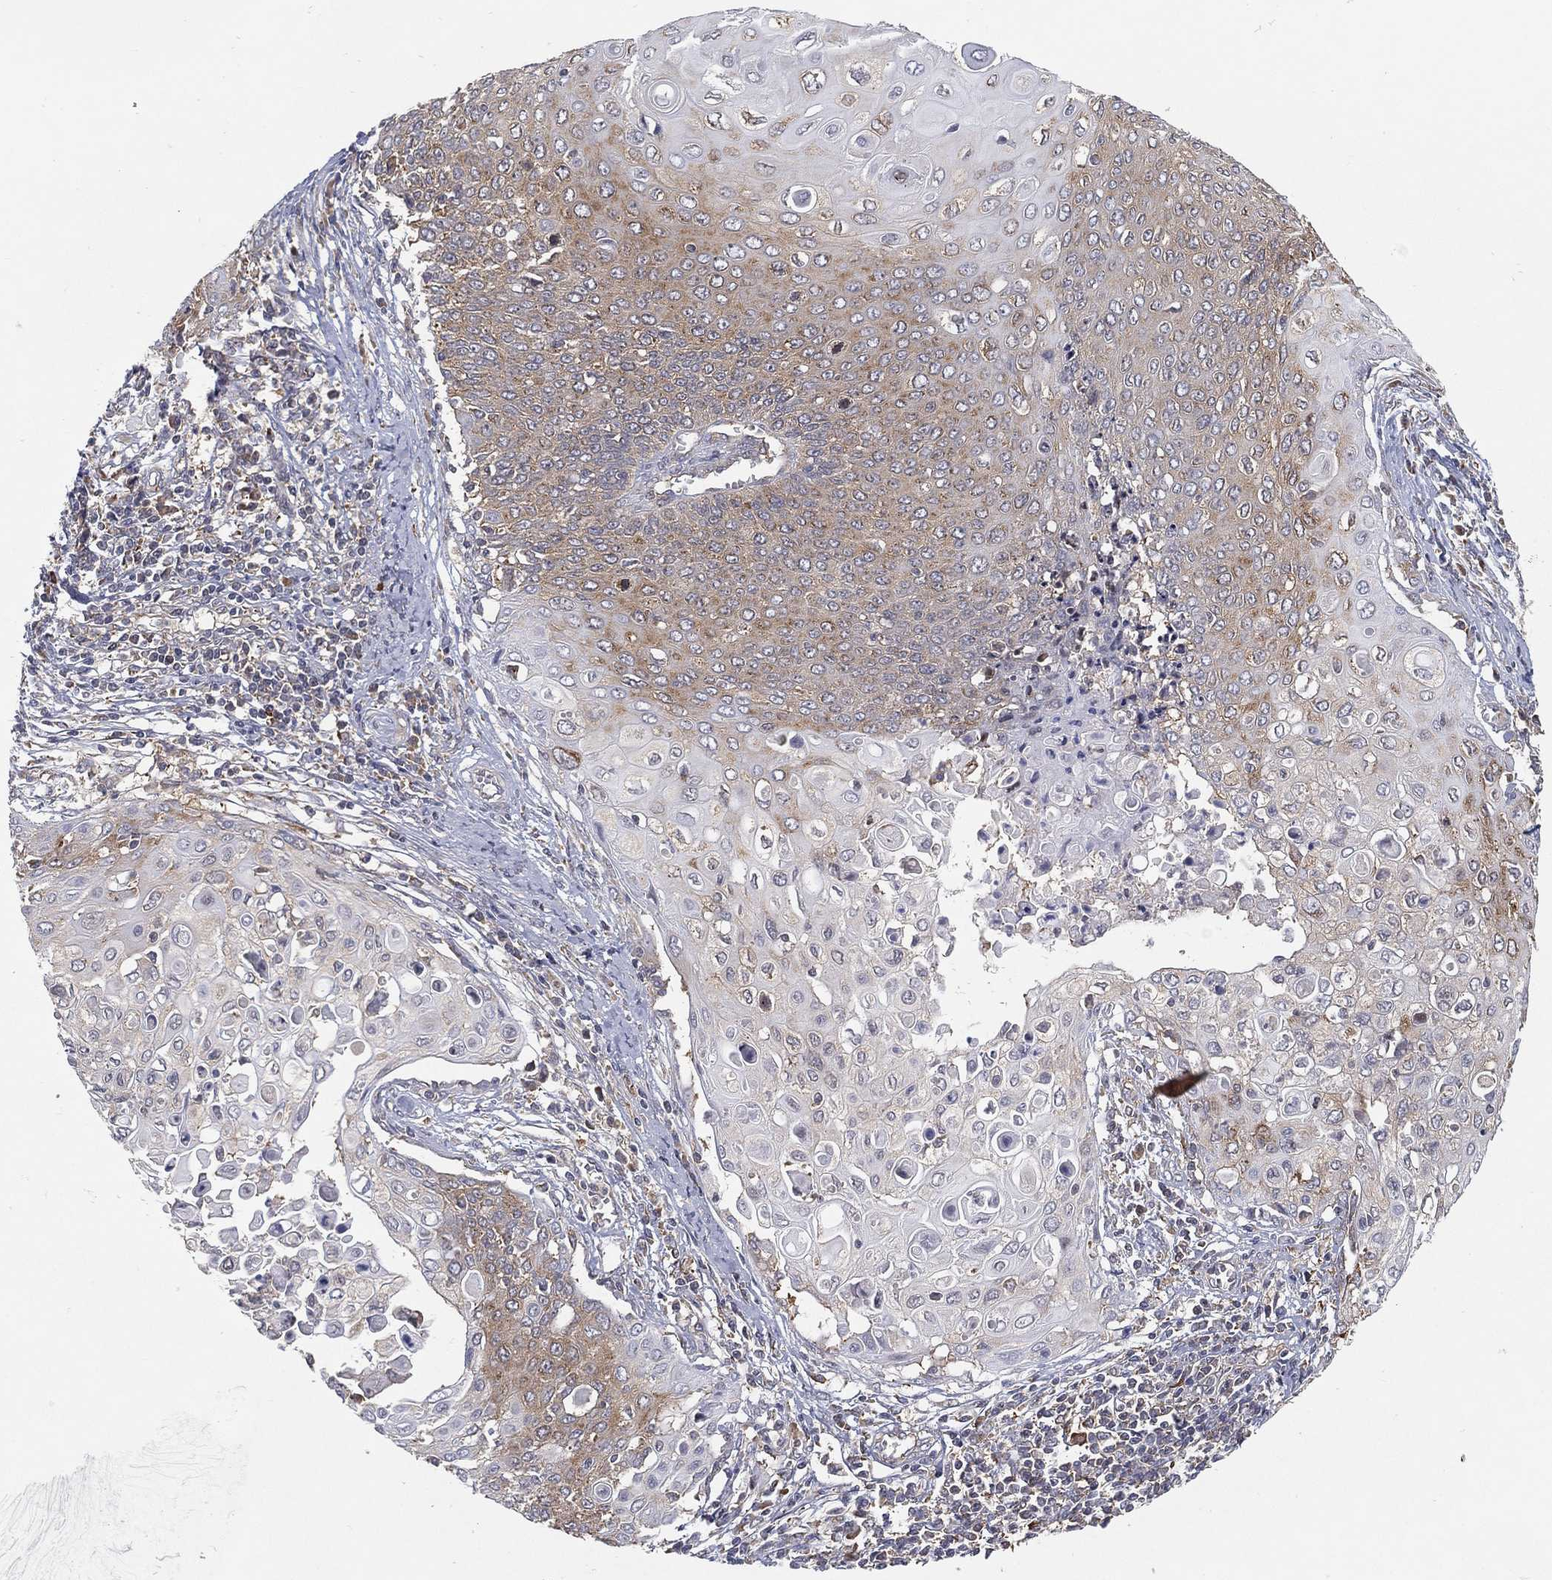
{"staining": {"intensity": "weak", "quantity": "25%-75%", "location": "cytoplasmic/membranous"}, "tissue": "cervical cancer", "cell_type": "Tumor cells", "image_type": "cancer", "snomed": [{"axis": "morphology", "description": "Squamous cell carcinoma, NOS"}, {"axis": "topography", "description": "Cervix"}], "caption": "Tumor cells show weak cytoplasmic/membranous expression in about 25%-75% of cells in cervical cancer (squamous cell carcinoma). (Stains: DAB (3,3'-diaminobenzidine) in brown, nuclei in blue, Microscopy: brightfield microscopy at high magnification).", "gene": "TMTC4", "patient": {"sex": "female", "age": 39}}